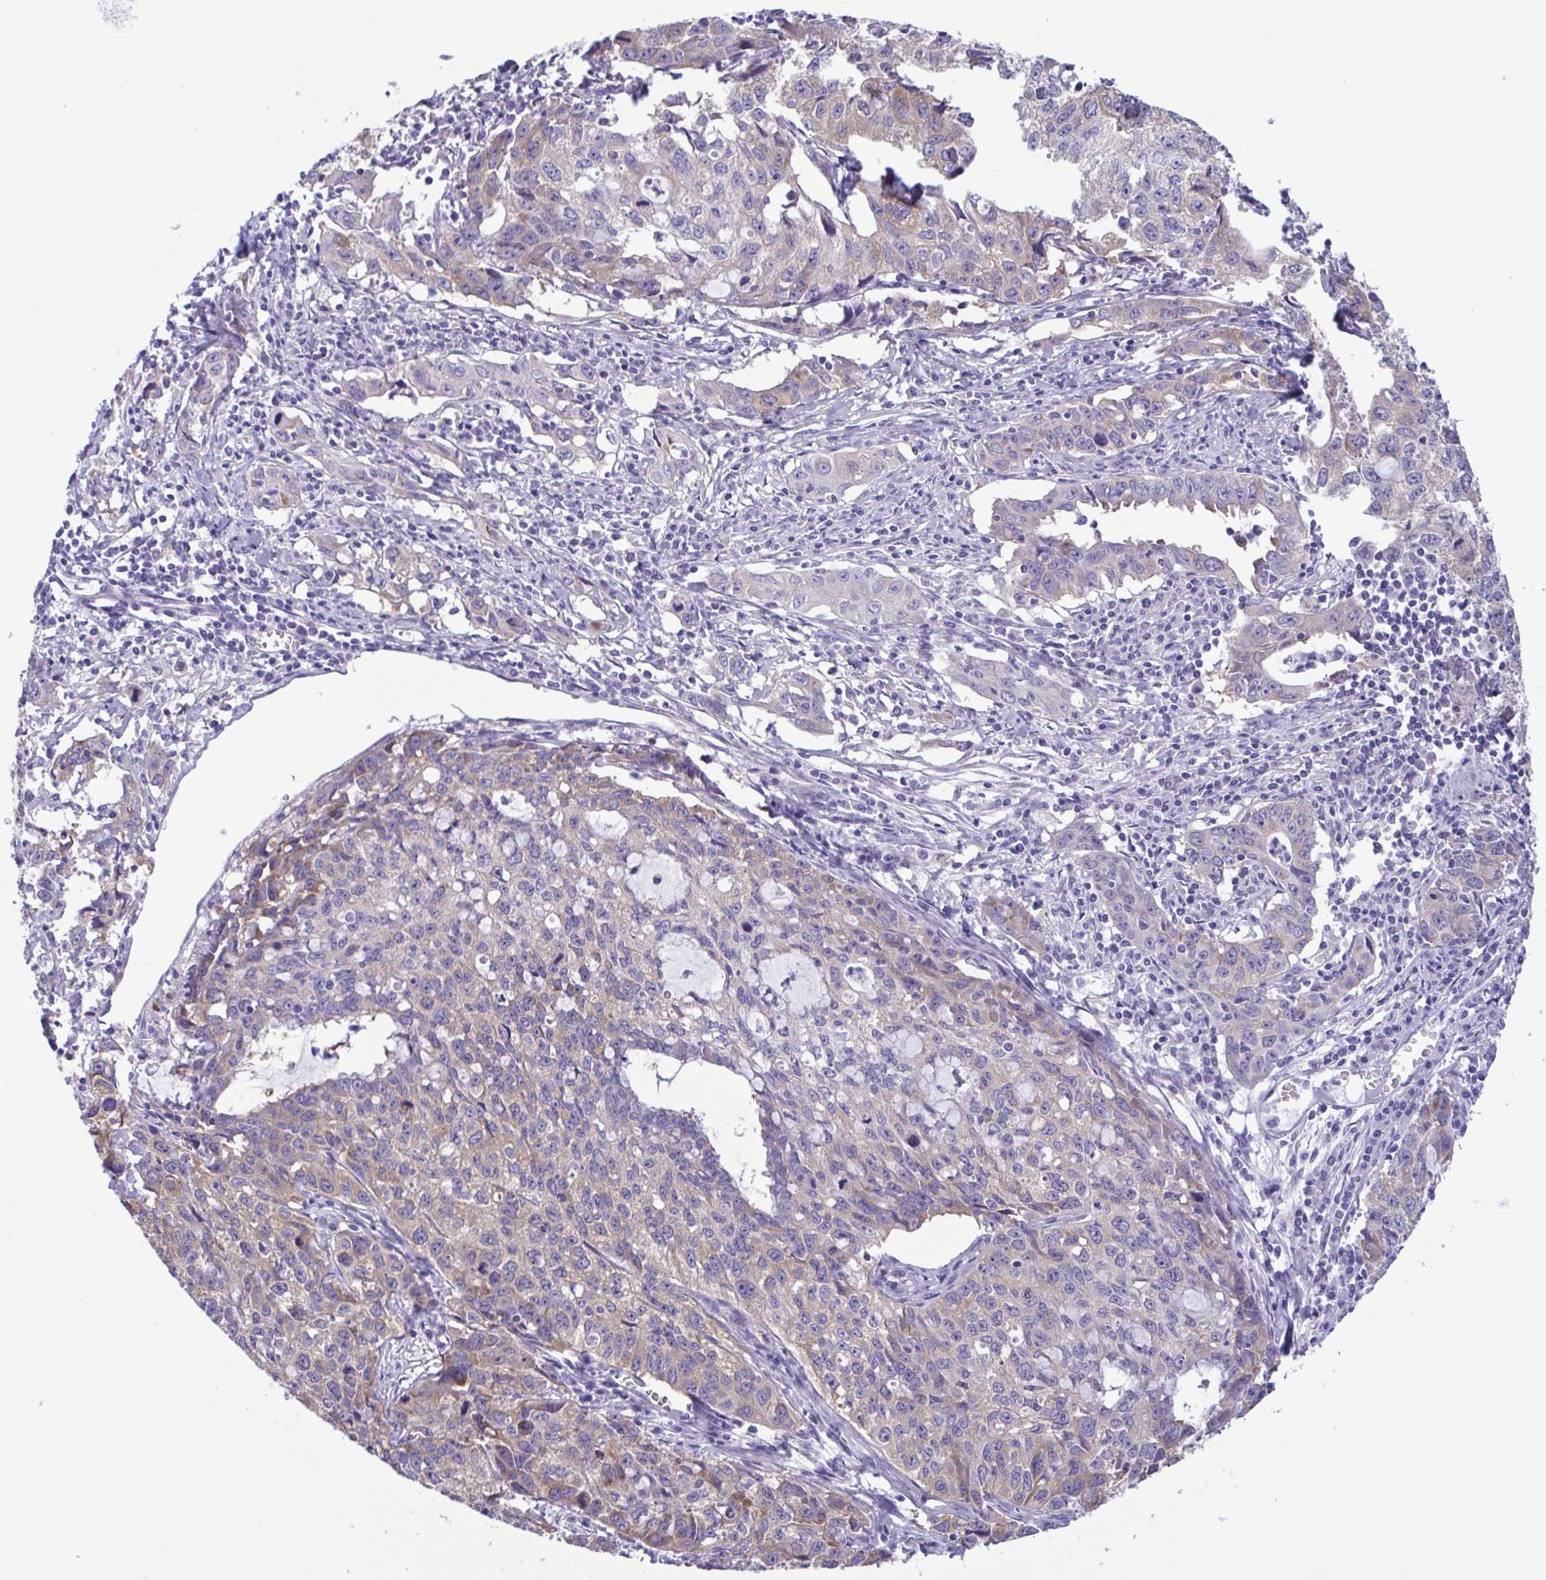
{"staining": {"intensity": "weak", "quantity": "<25%", "location": "cytoplasmic/membranous"}, "tissue": "cervical cancer", "cell_type": "Tumor cells", "image_type": "cancer", "snomed": [{"axis": "morphology", "description": "Squamous cell carcinoma, NOS"}, {"axis": "topography", "description": "Cervix"}], "caption": "DAB immunohistochemical staining of human cervical cancer (squamous cell carcinoma) reveals no significant expression in tumor cells. (DAB IHC visualized using brightfield microscopy, high magnification).", "gene": "TNNI3", "patient": {"sex": "female", "age": 28}}